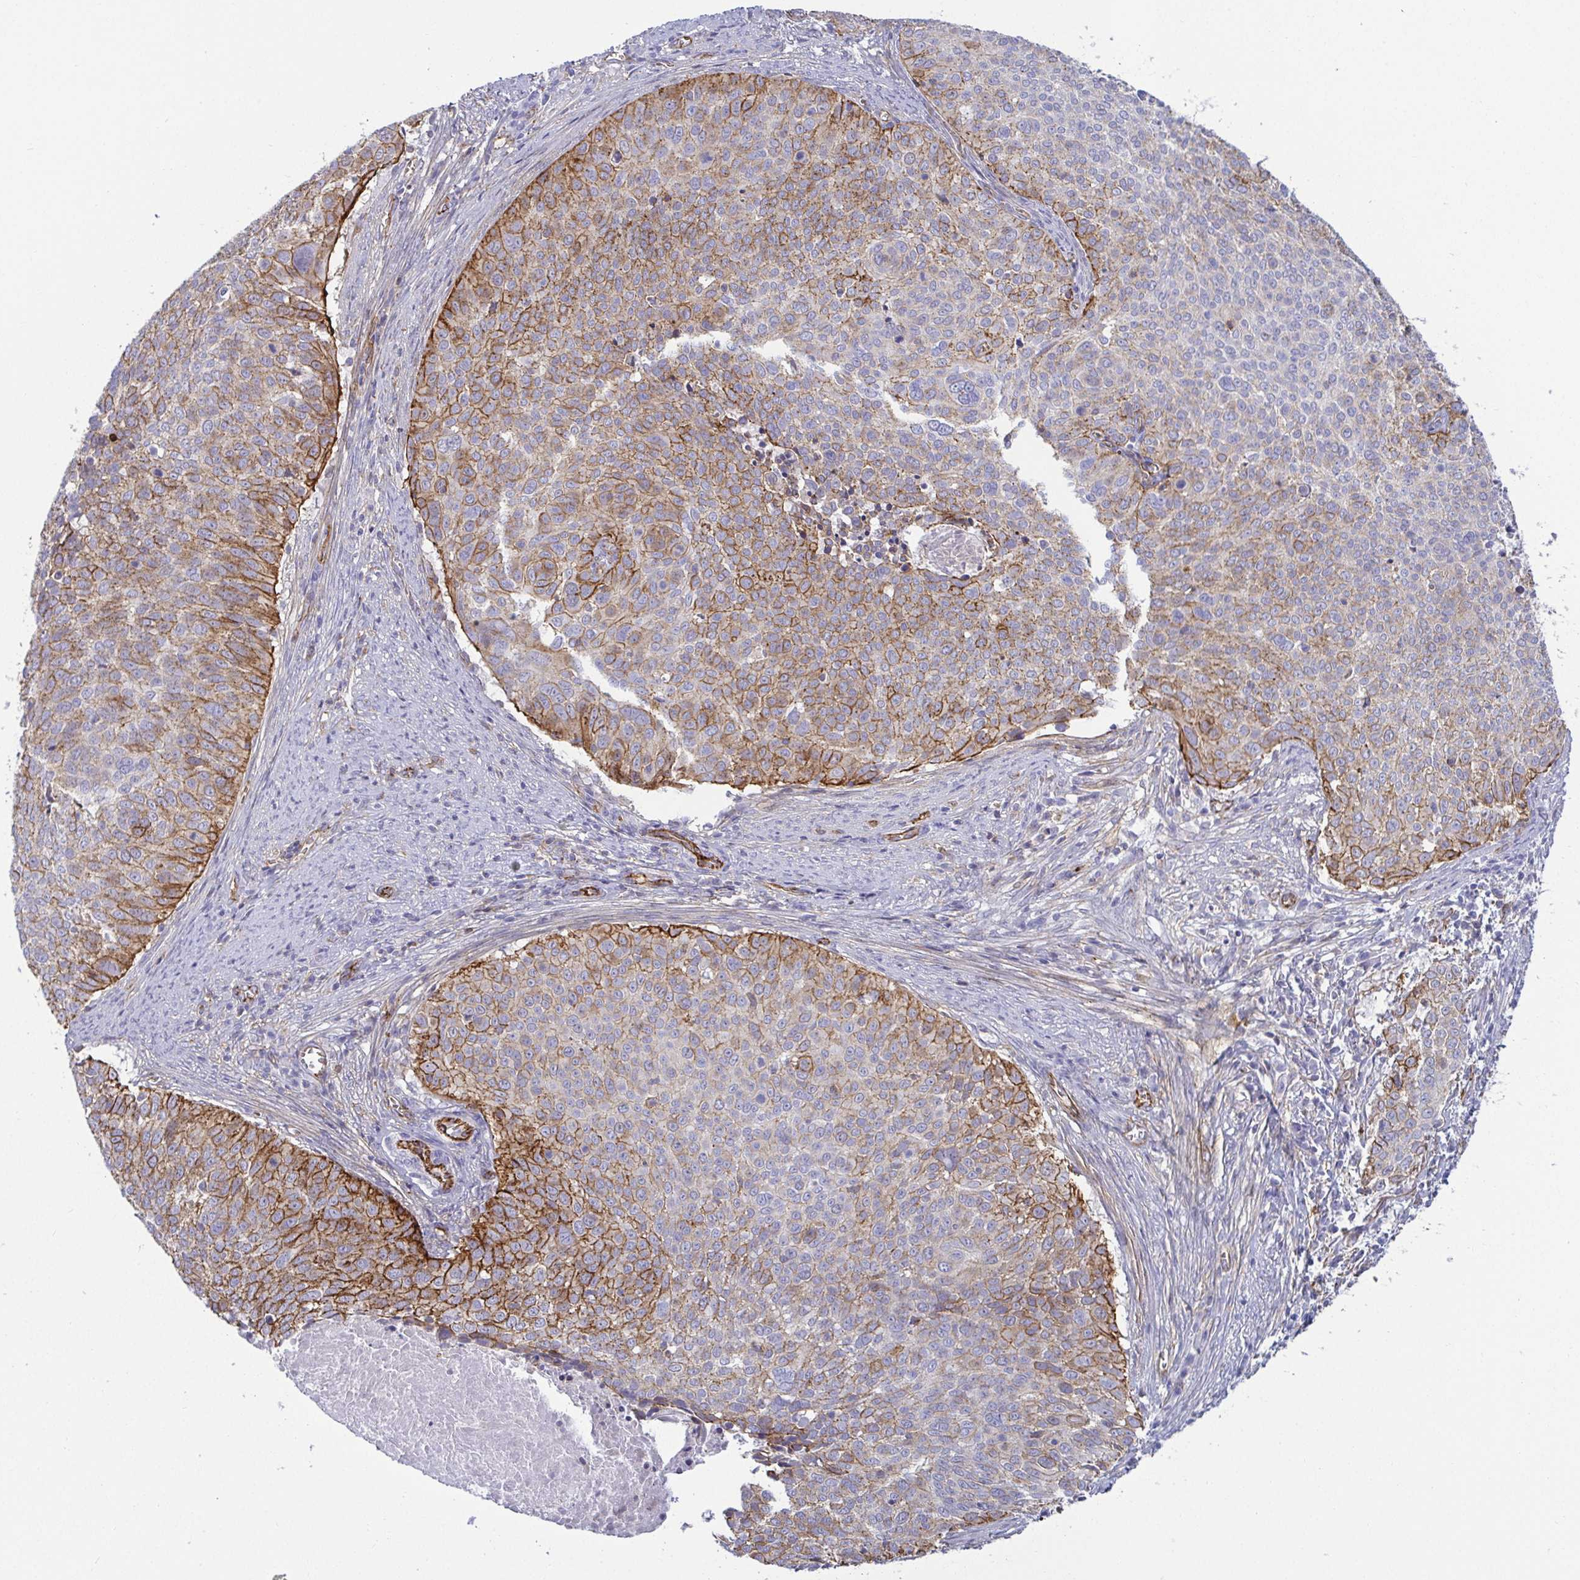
{"staining": {"intensity": "moderate", "quantity": "25%-75%", "location": "cytoplasmic/membranous"}, "tissue": "cervical cancer", "cell_type": "Tumor cells", "image_type": "cancer", "snomed": [{"axis": "morphology", "description": "Squamous cell carcinoma, NOS"}, {"axis": "topography", "description": "Cervix"}], "caption": "DAB (3,3'-diaminobenzidine) immunohistochemical staining of squamous cell carcinoma (cervical) demonstrates moderate cytoplasmic/membranous protein expression in approximately 25%-75% of tumor cells.", "gene": "LIMA1", "patient": {"sex": "female", "age": 39}}